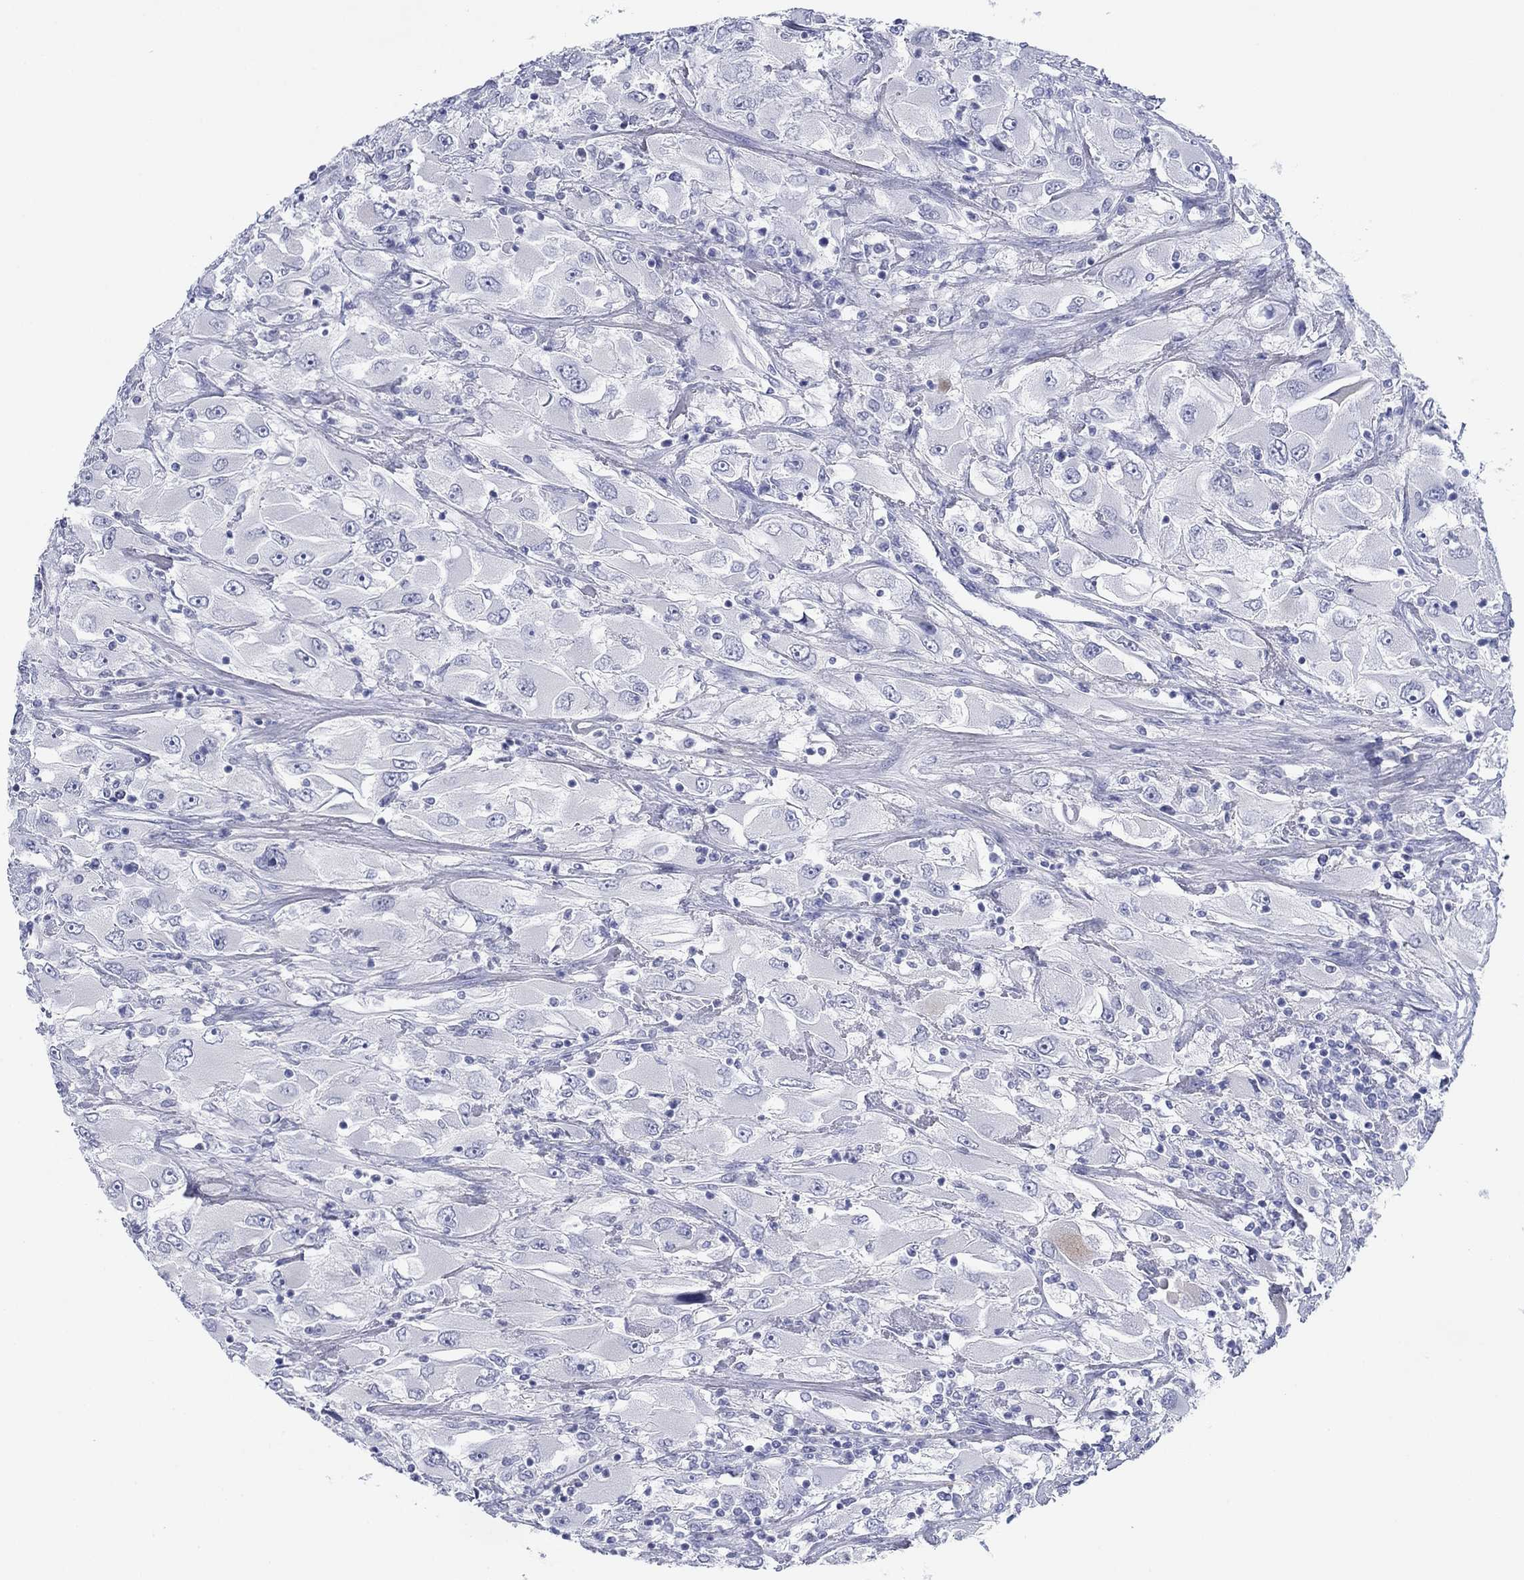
{"staining": {"intensity": "negative", "quantity": "none", "location": "none"}, "tissue": "renal cancer", "cell_type": "Tumor cells", "image_type": "cancer", "snomed": [{"axis": "morphology", "description": "Adenocarcinoma, NOS"}, {"axis": "topography", "description": "Kidney"}], "caption": "This is an immunohistochemistry histopathology image of renal cancer (adenocarcinoma). There is no expression in tumor cells.", "gene": "PDYN", "patient": {"sex": "female", "age": 52}}